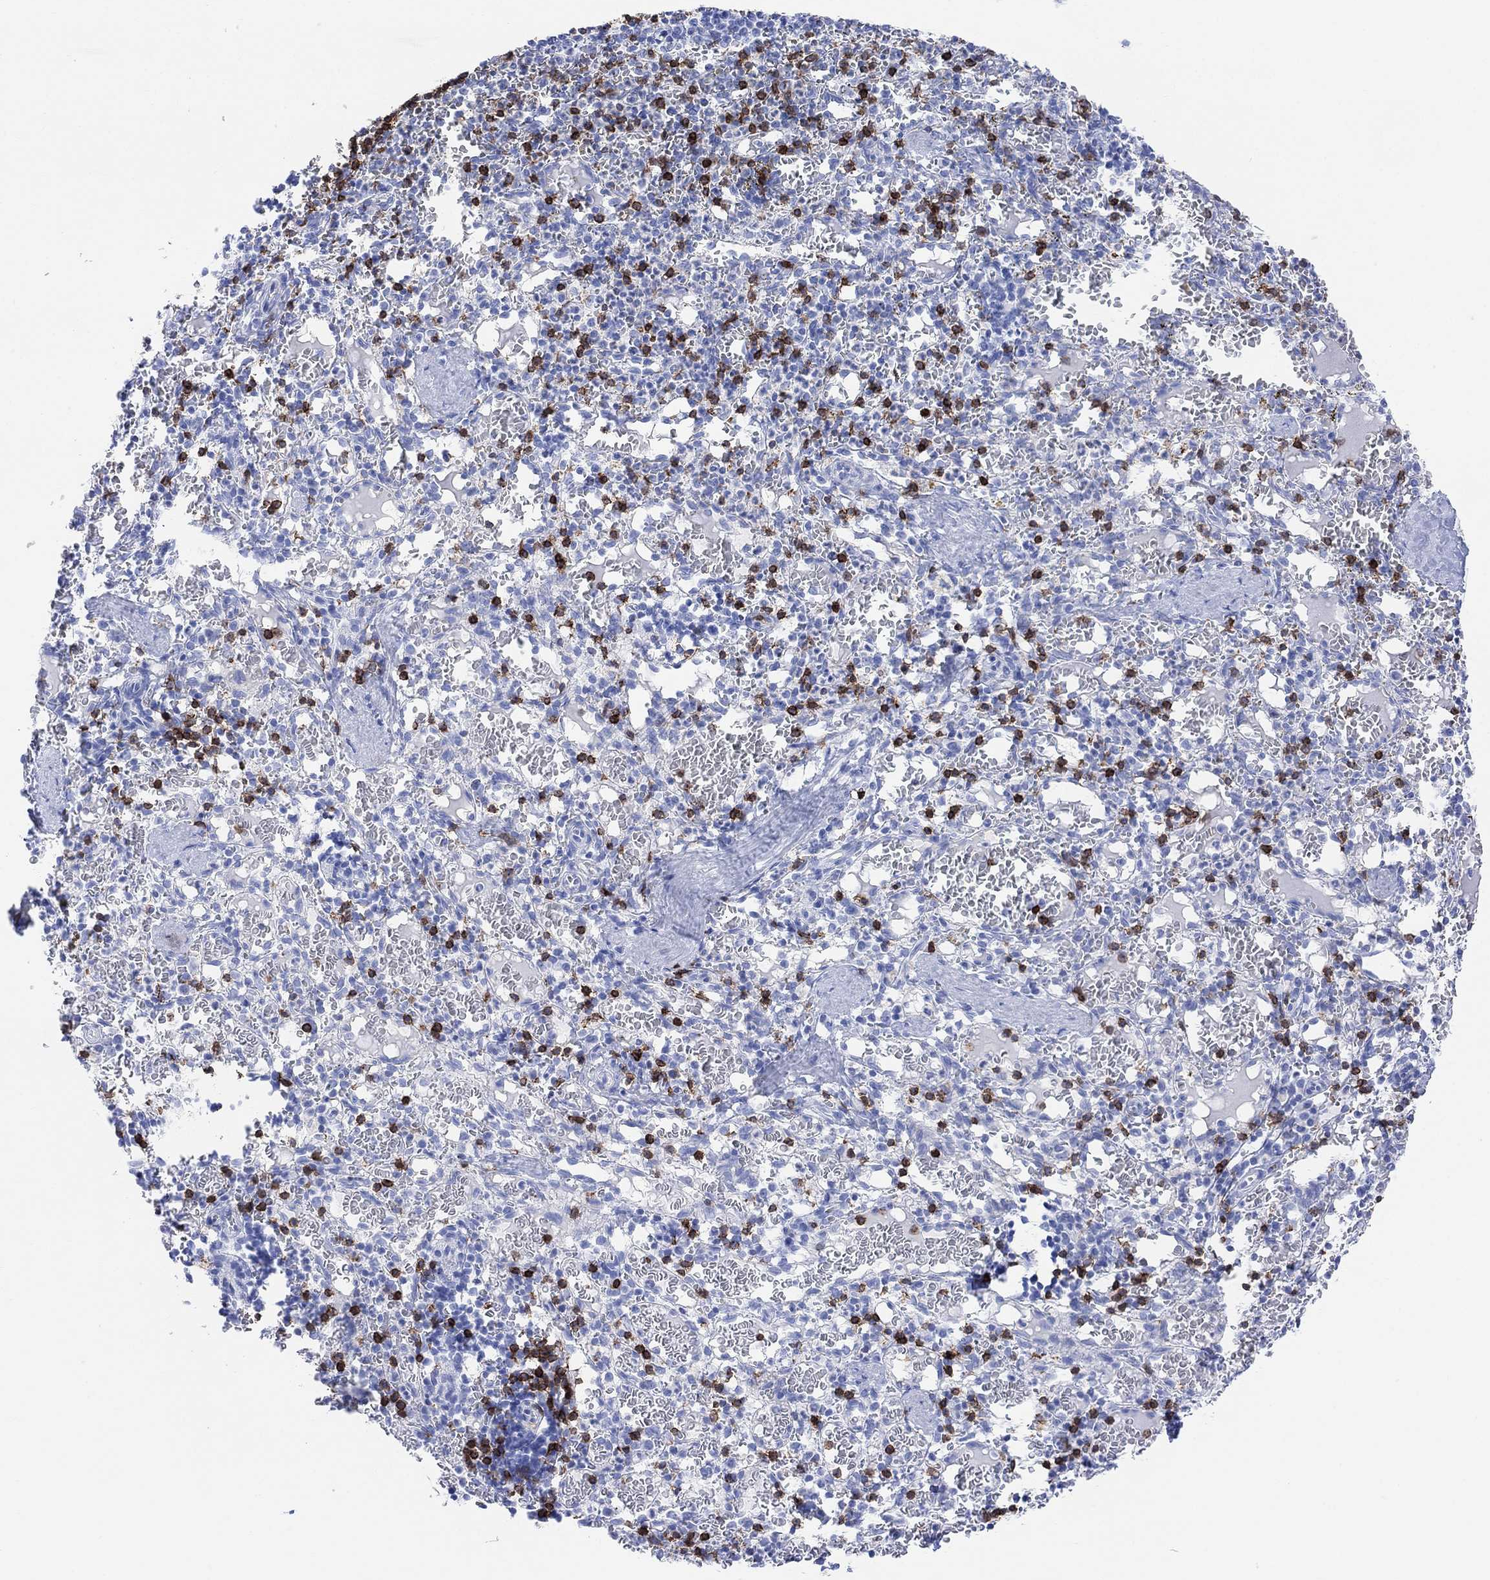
{"staining": {"intensity": "strong", "quantity": "<25%", "location": "cytoplasmic/membranous"}, "tissue": "spleen", "cell_type": "Cells in red pulp", "image_type": "normal", "snomed": [{"axis": "morphology", "description": "Normal tissue, NOS"}, {"axis": "topography", "description": "Spleen"}], "caption": "Immunohistochemistry photomicrograph of benign human spleen stained for a protein (brown), which reveals medium levels of strong cytoplasmic/membranous expression in about <25% of cells in red pulp.", "gene": "GPR65", "patient": {"sex": "male", "age": 11}}